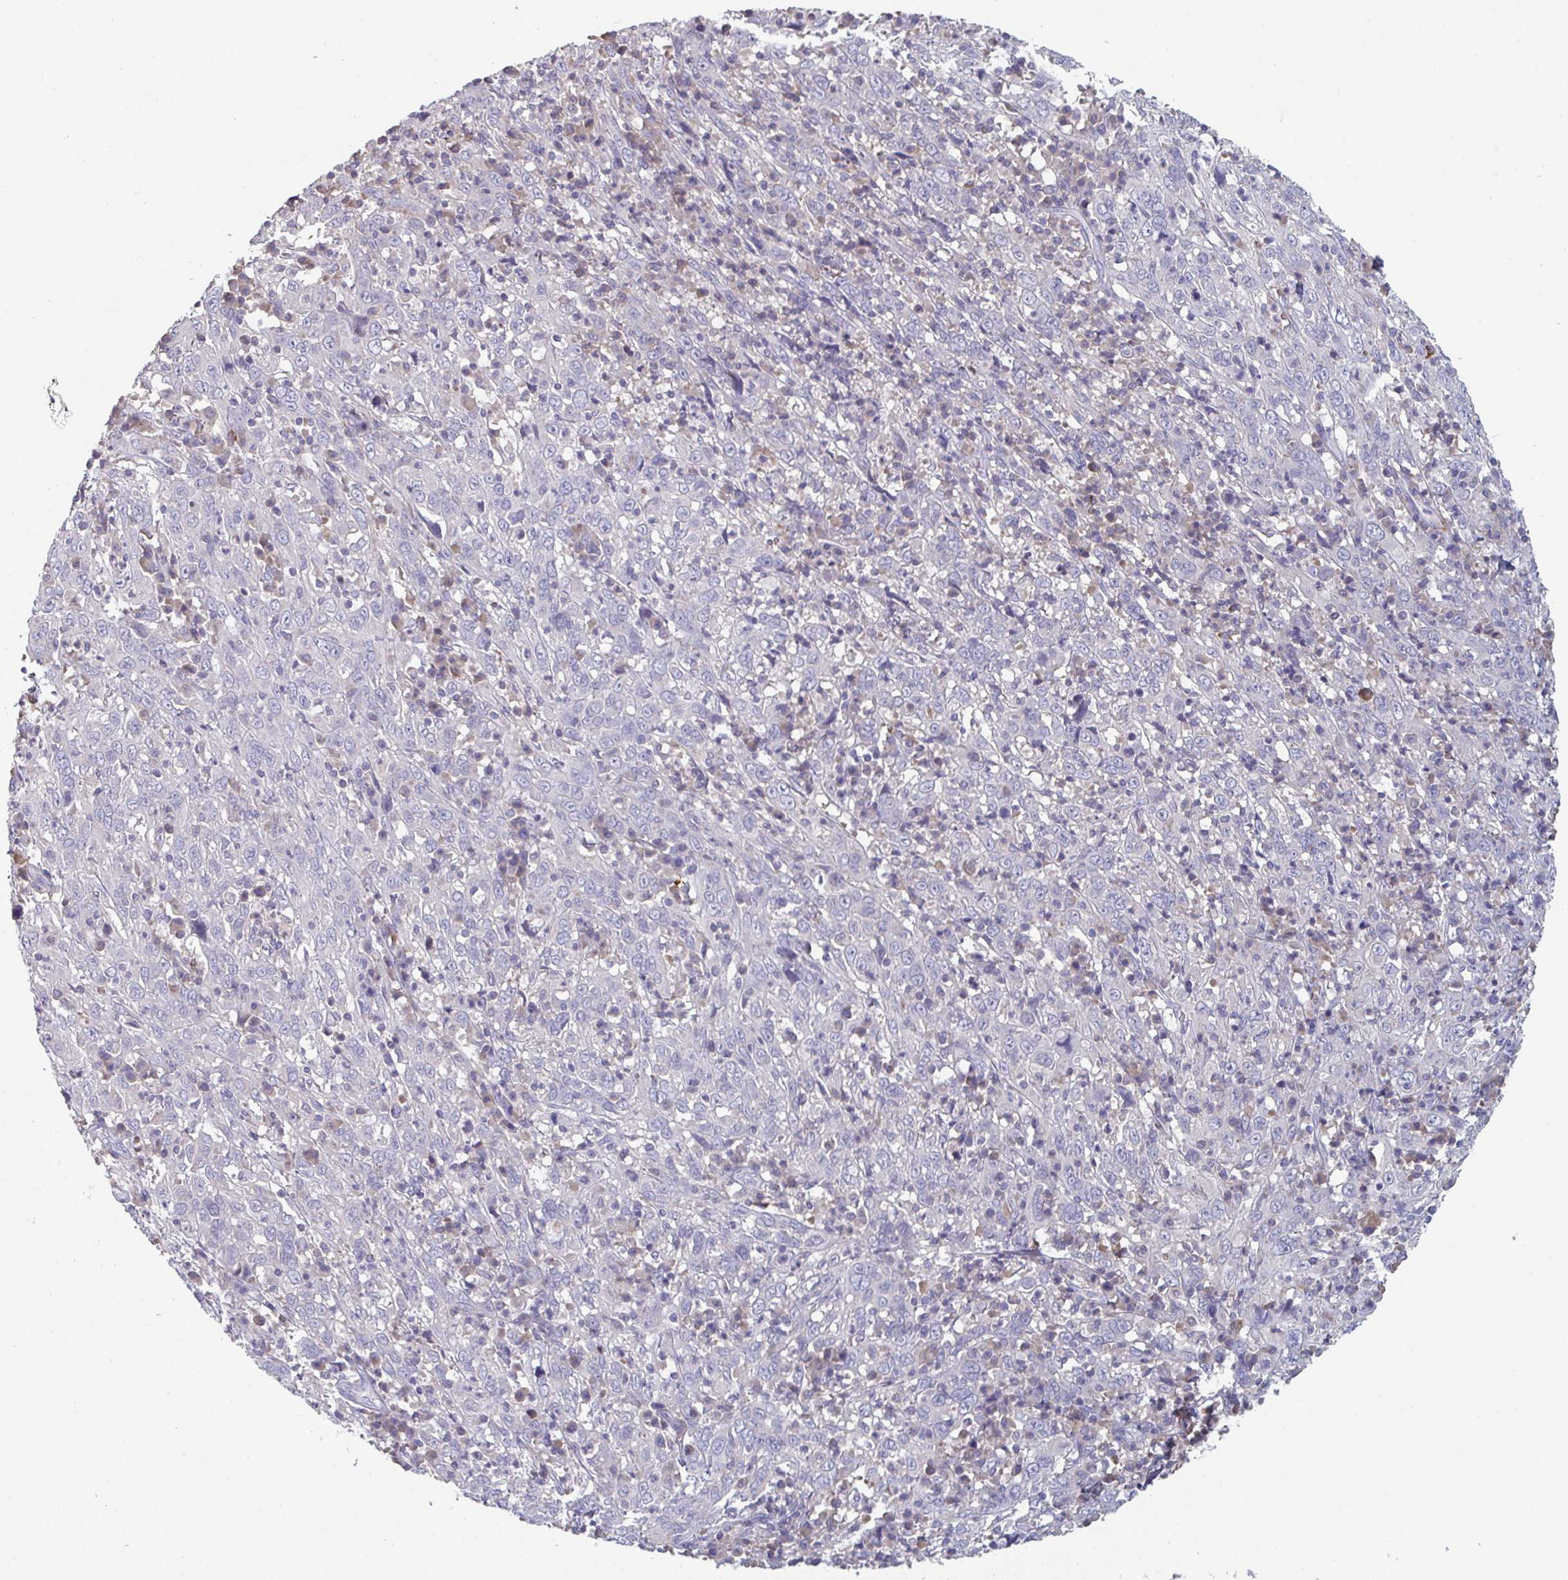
{"staining": {"intensity": "negative", "quantity": "none", "location": "none"}, "tissue": "cervical cancer", "cell_type": "Tumor cells", "image_type": "cancer", "snomed": [{"axis": "morphology", "description": "Squamous cell carcinoma, NOS"}, {"axis": "topography", "description": "Cervix"}], "caption": "Immunohistochemistry (IHC) photomicrograph of neoplastic tissue: squamous cell carcinoma (cervical) stained with DAB (3,3'-diaminobenzidine) demonstrates no significant protein expression in tumor cells.", "gene": "HGFAC", "patient": {"sex": "female", "age": 46}}